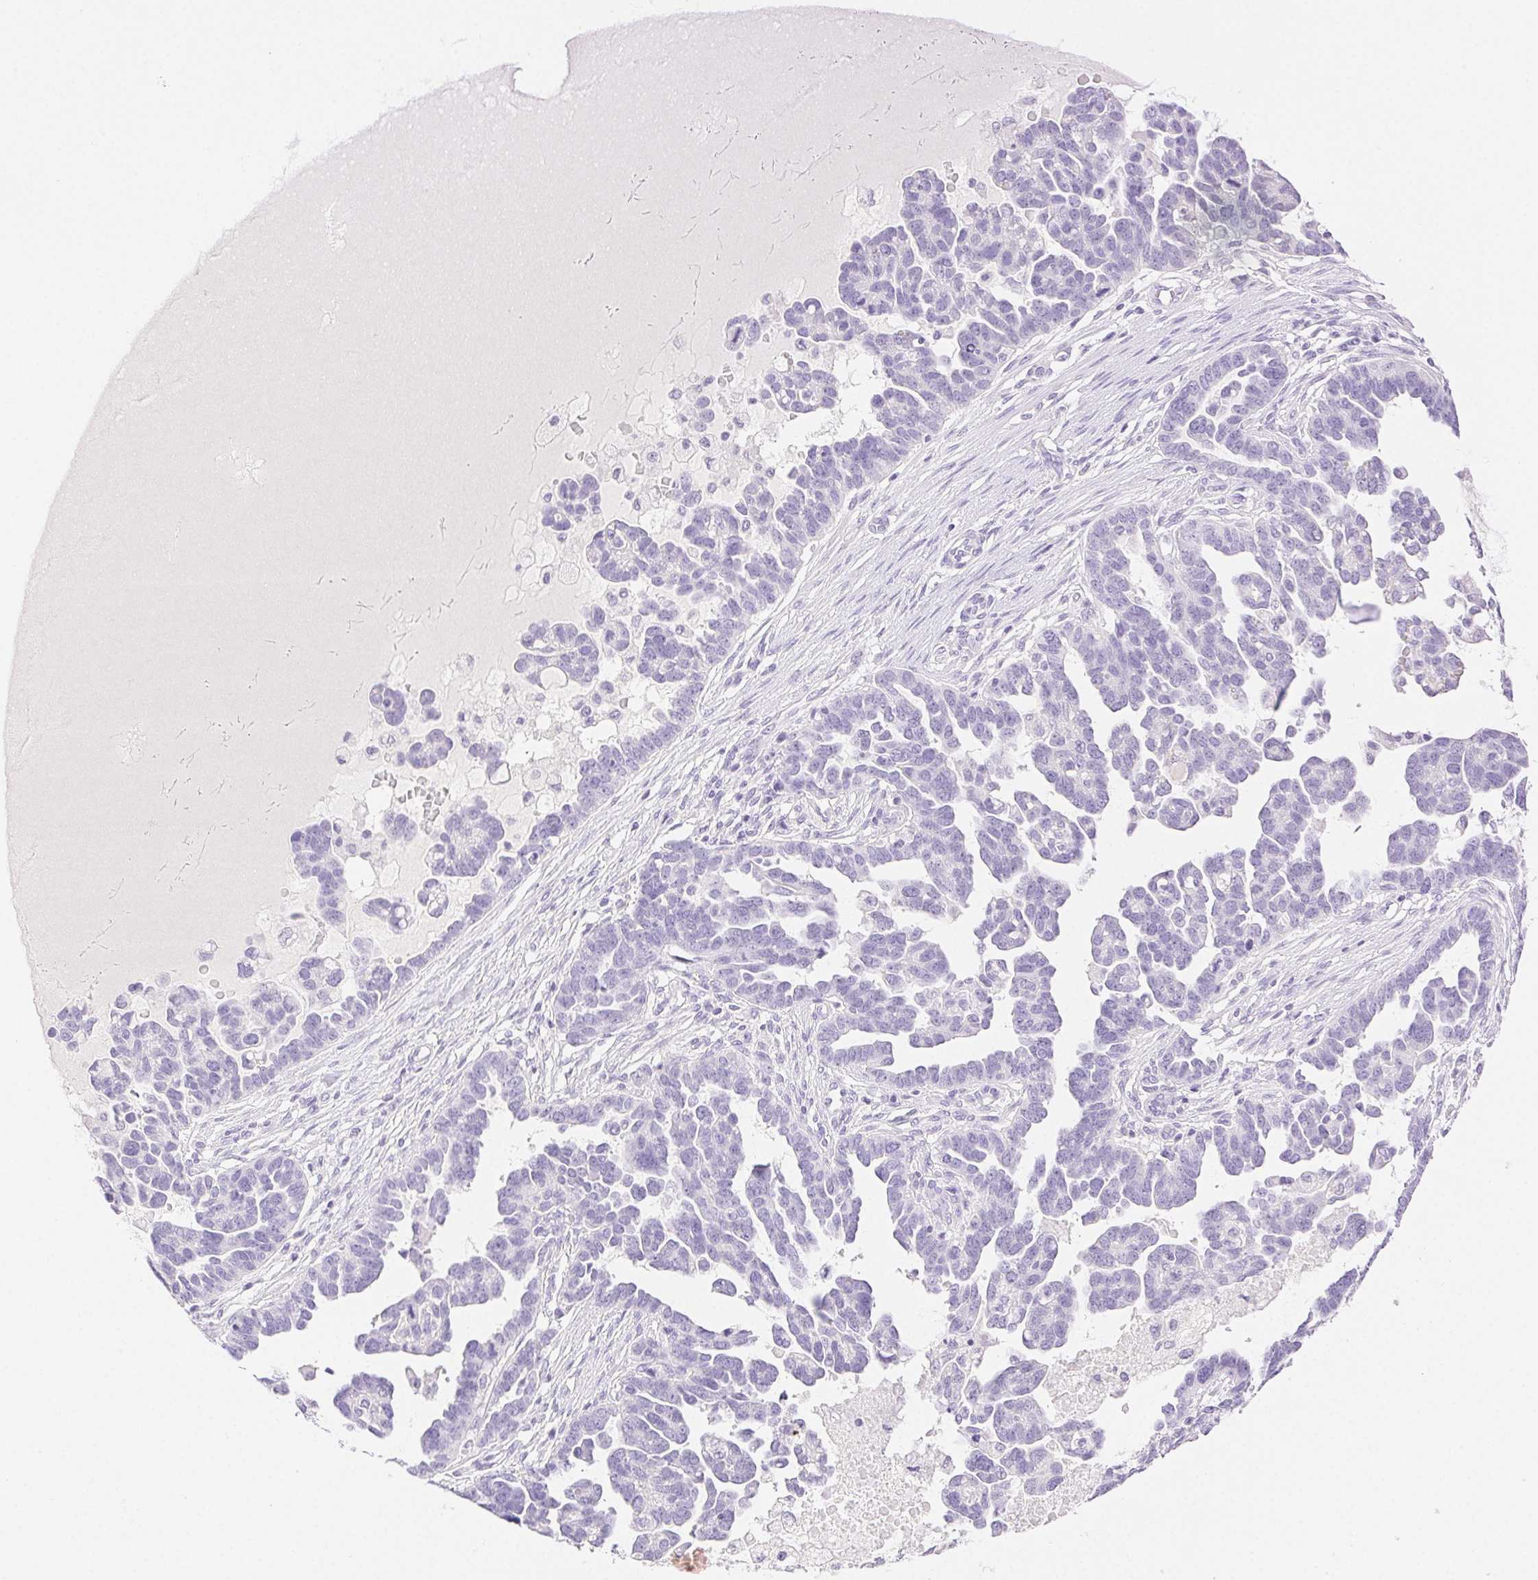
{"staining": {"intensity": "negative", "quantity": "none", "location": "none"}, "tissue": "ovarian cancer", "cell_type": "Tumor cells", "image_type": "cancer", "snomed": [{"axis": "morphology", "description": "Cystadenocarcinoma, serous, NOS"}, {"axis": "topography", "description": "Ovary"}], "caption": "Tumor cells show no significant protein positivity in ovarian serous cystadenocarcinoma.", "gene": "SPACA4", "patient": {"sex": "female", "age": 54}}